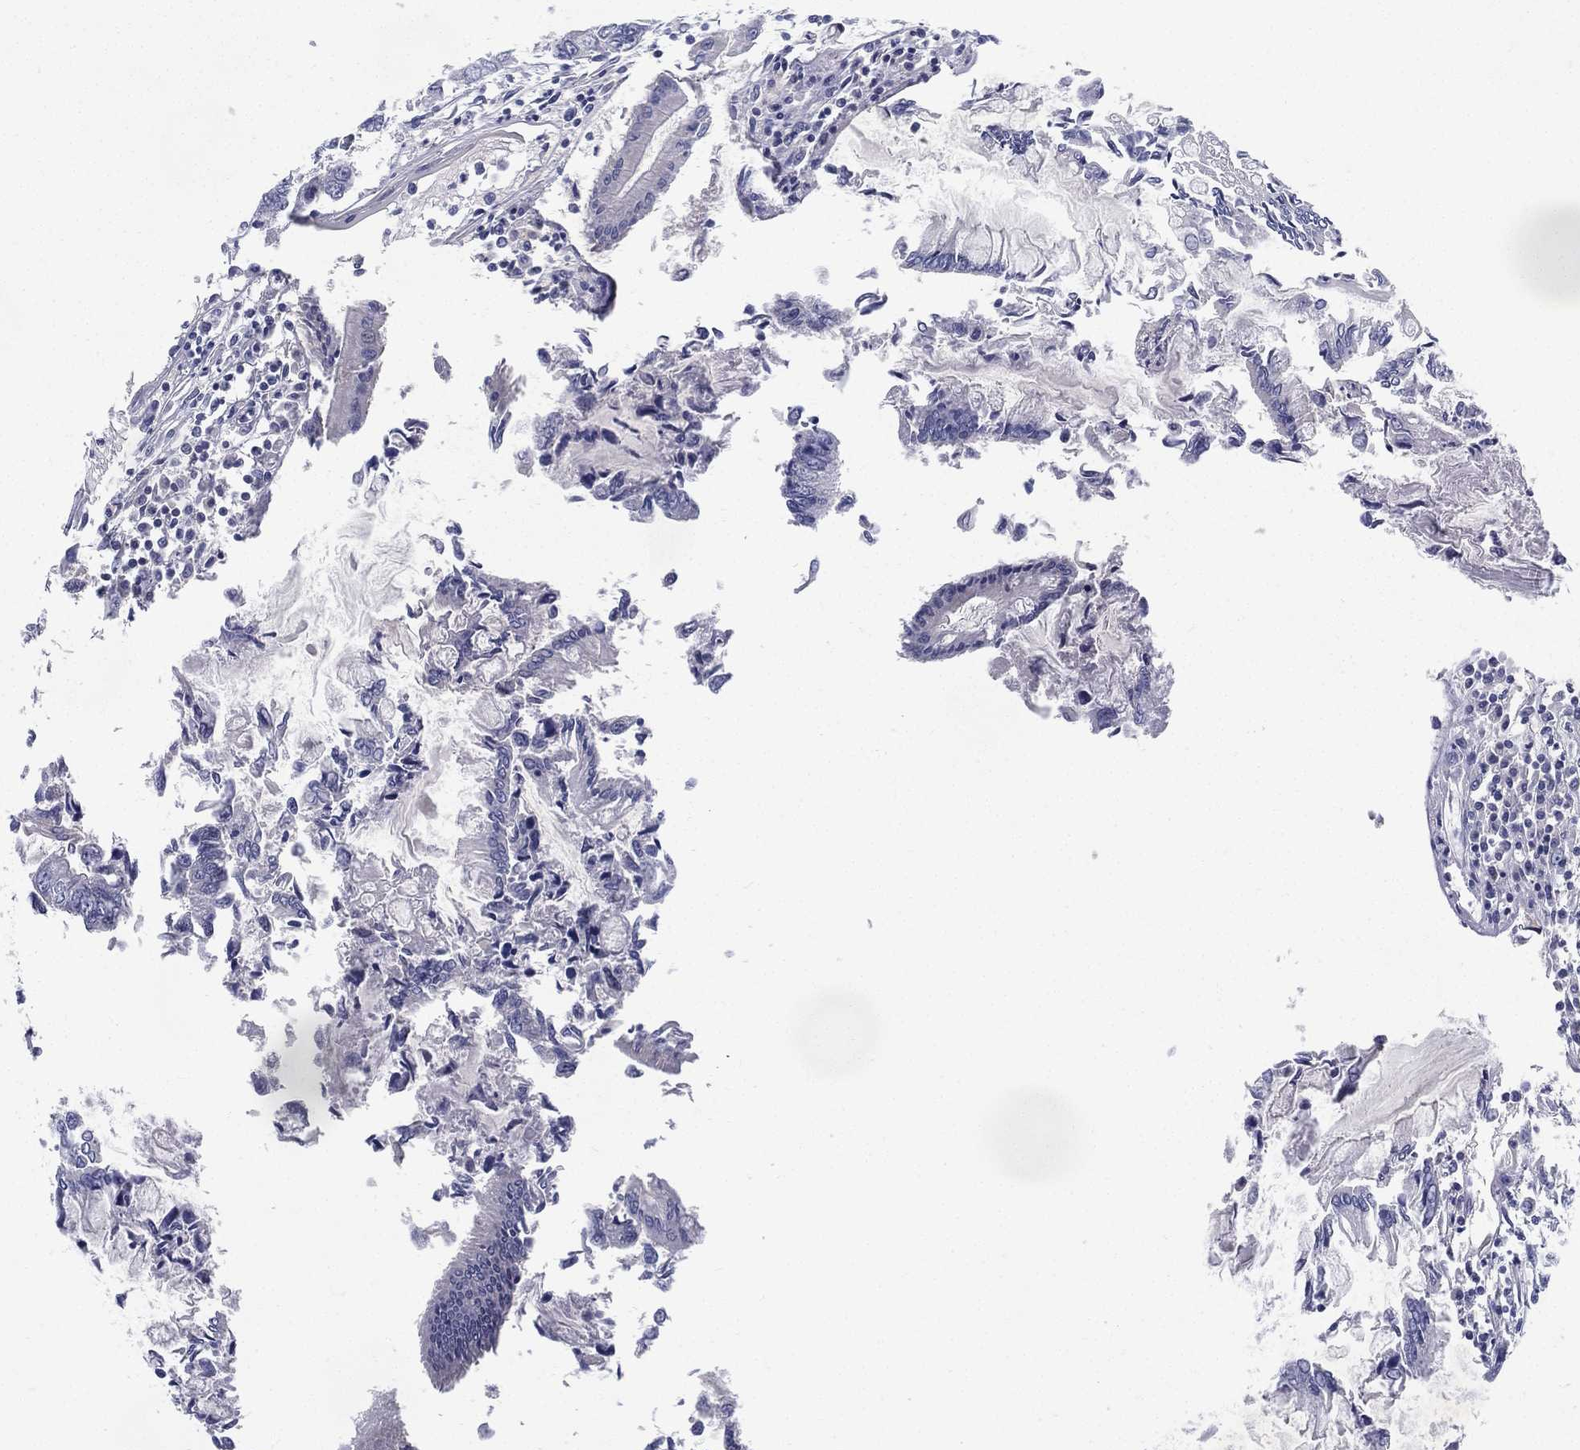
{"staining": {"intensity": "negative", "quantity": "none", "location": "none"}, "tissue": "colorectal cancer", "cell_type": "Tumor cells", "image_type": "cancer", "snomed": [{"axis": "morphology", "description": "Adenocarcinoma, NOS"}, {"axis": "topography", "description": "Colon"}], "caption": "IHC image of colorectal adenocarcinoma stained for a protein (brown), which displays no positivity in tumor cells. Nuclei are stained in blue.", "gene": "RGS13", "patient": {"sex": "female", "age": 65}}